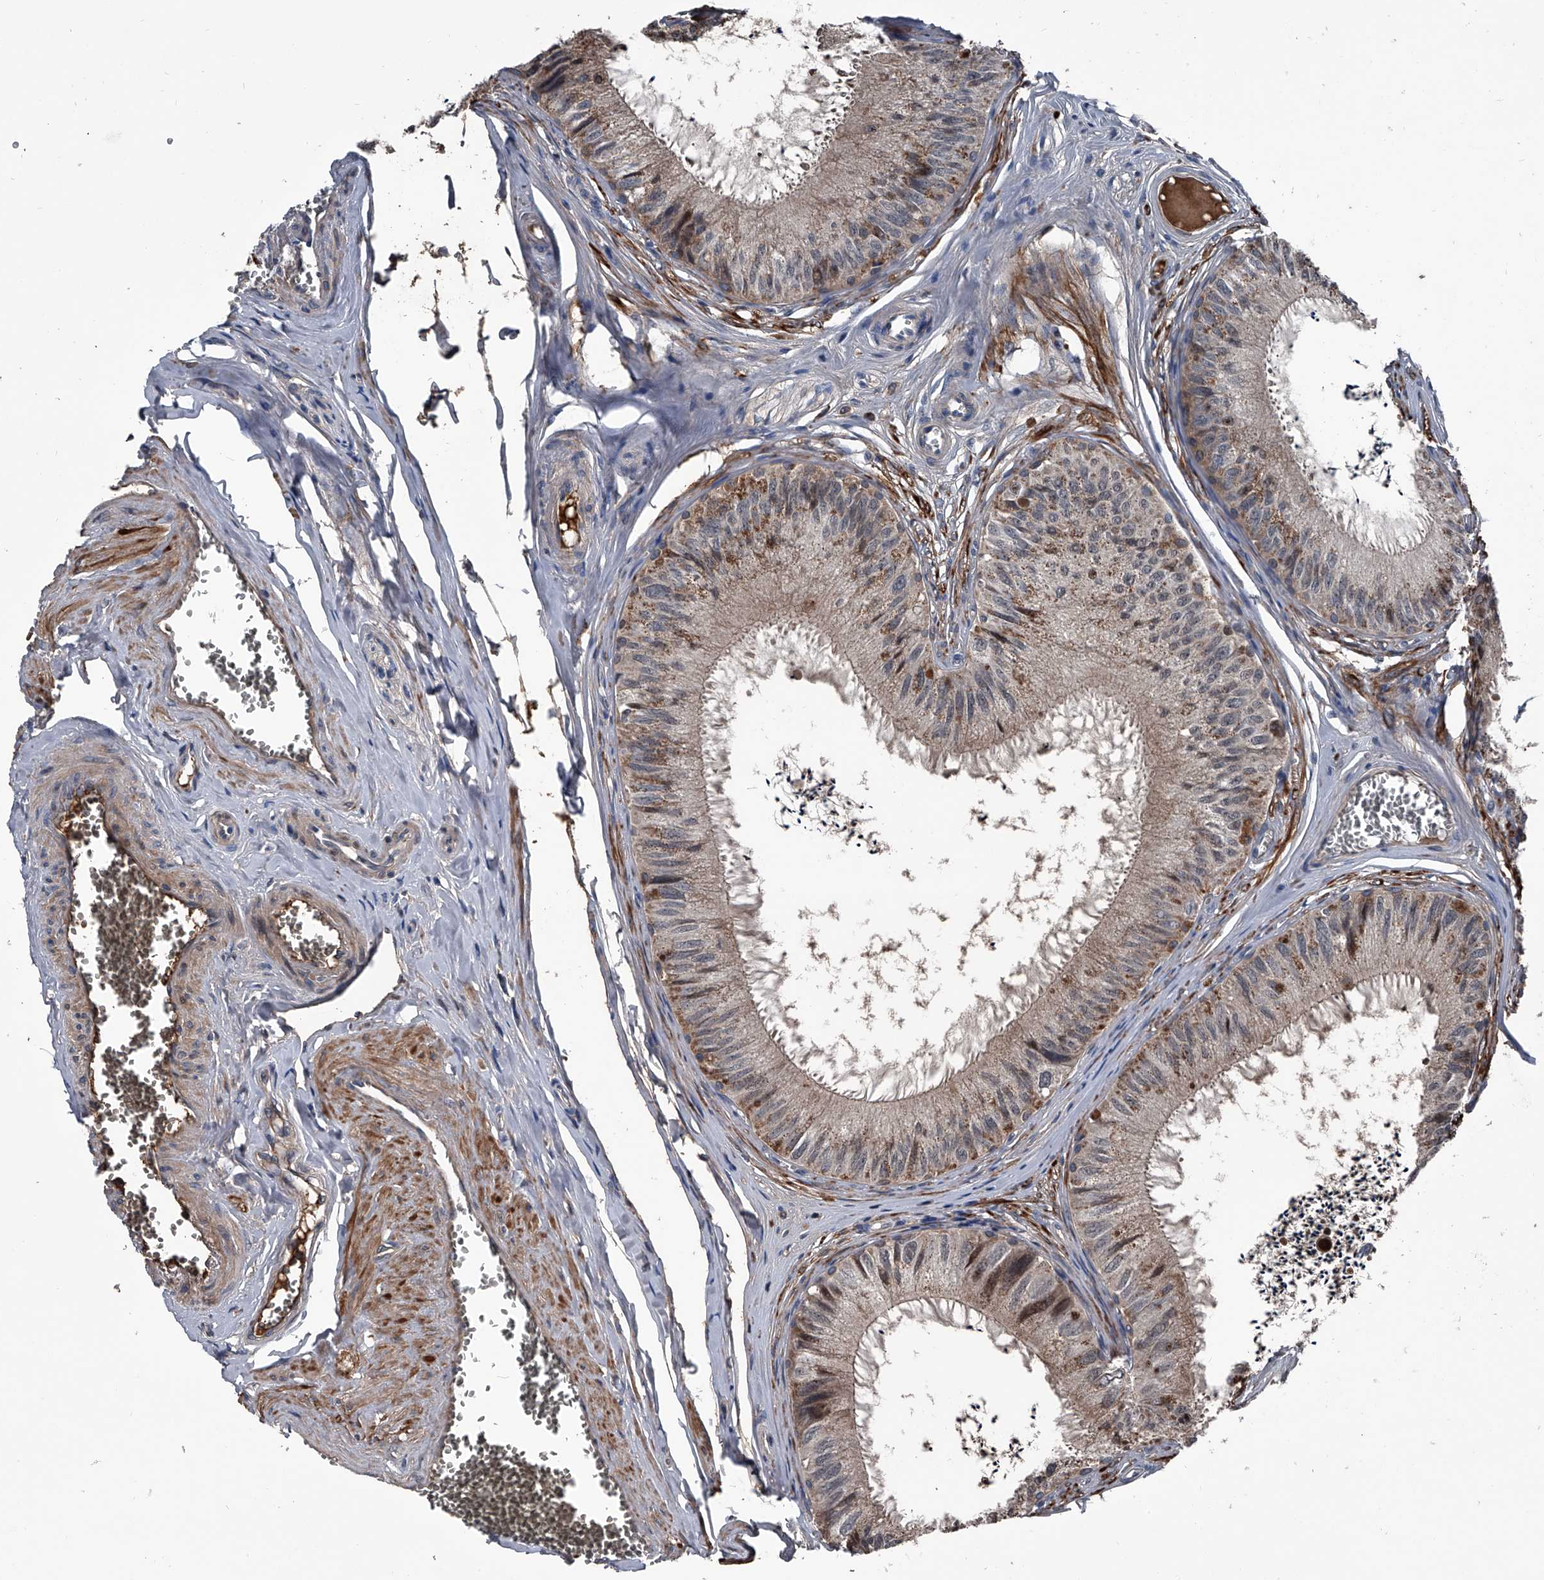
{"staining": {"intensity": "weak", "quantity": ">75%", "location": "cytoplasmic/membranous,nuclear"}, "tissue": "epididymis", "cell_type": "Glandular cells", "image_type": "normal", "snomed": [{"axis": "morphology", "description": "Normal tissue, NOS"}, {"axis": "topography", "description": "Epididymis"}], "caption": "IHC staining of benign epididymis, which shows low levels of weak cytoplasmic/membranous,nuclear expression in approximately >75% of glandular cells indicating weak cytoplasmic/membranous,nuclear protein positivity. The staining was performed using DAB (brown) for protein detection and nuclei were counterstained in hematoxylin (blue).", "gene": "KIF13A", "patient": {"sex": "male", "age": 79}}